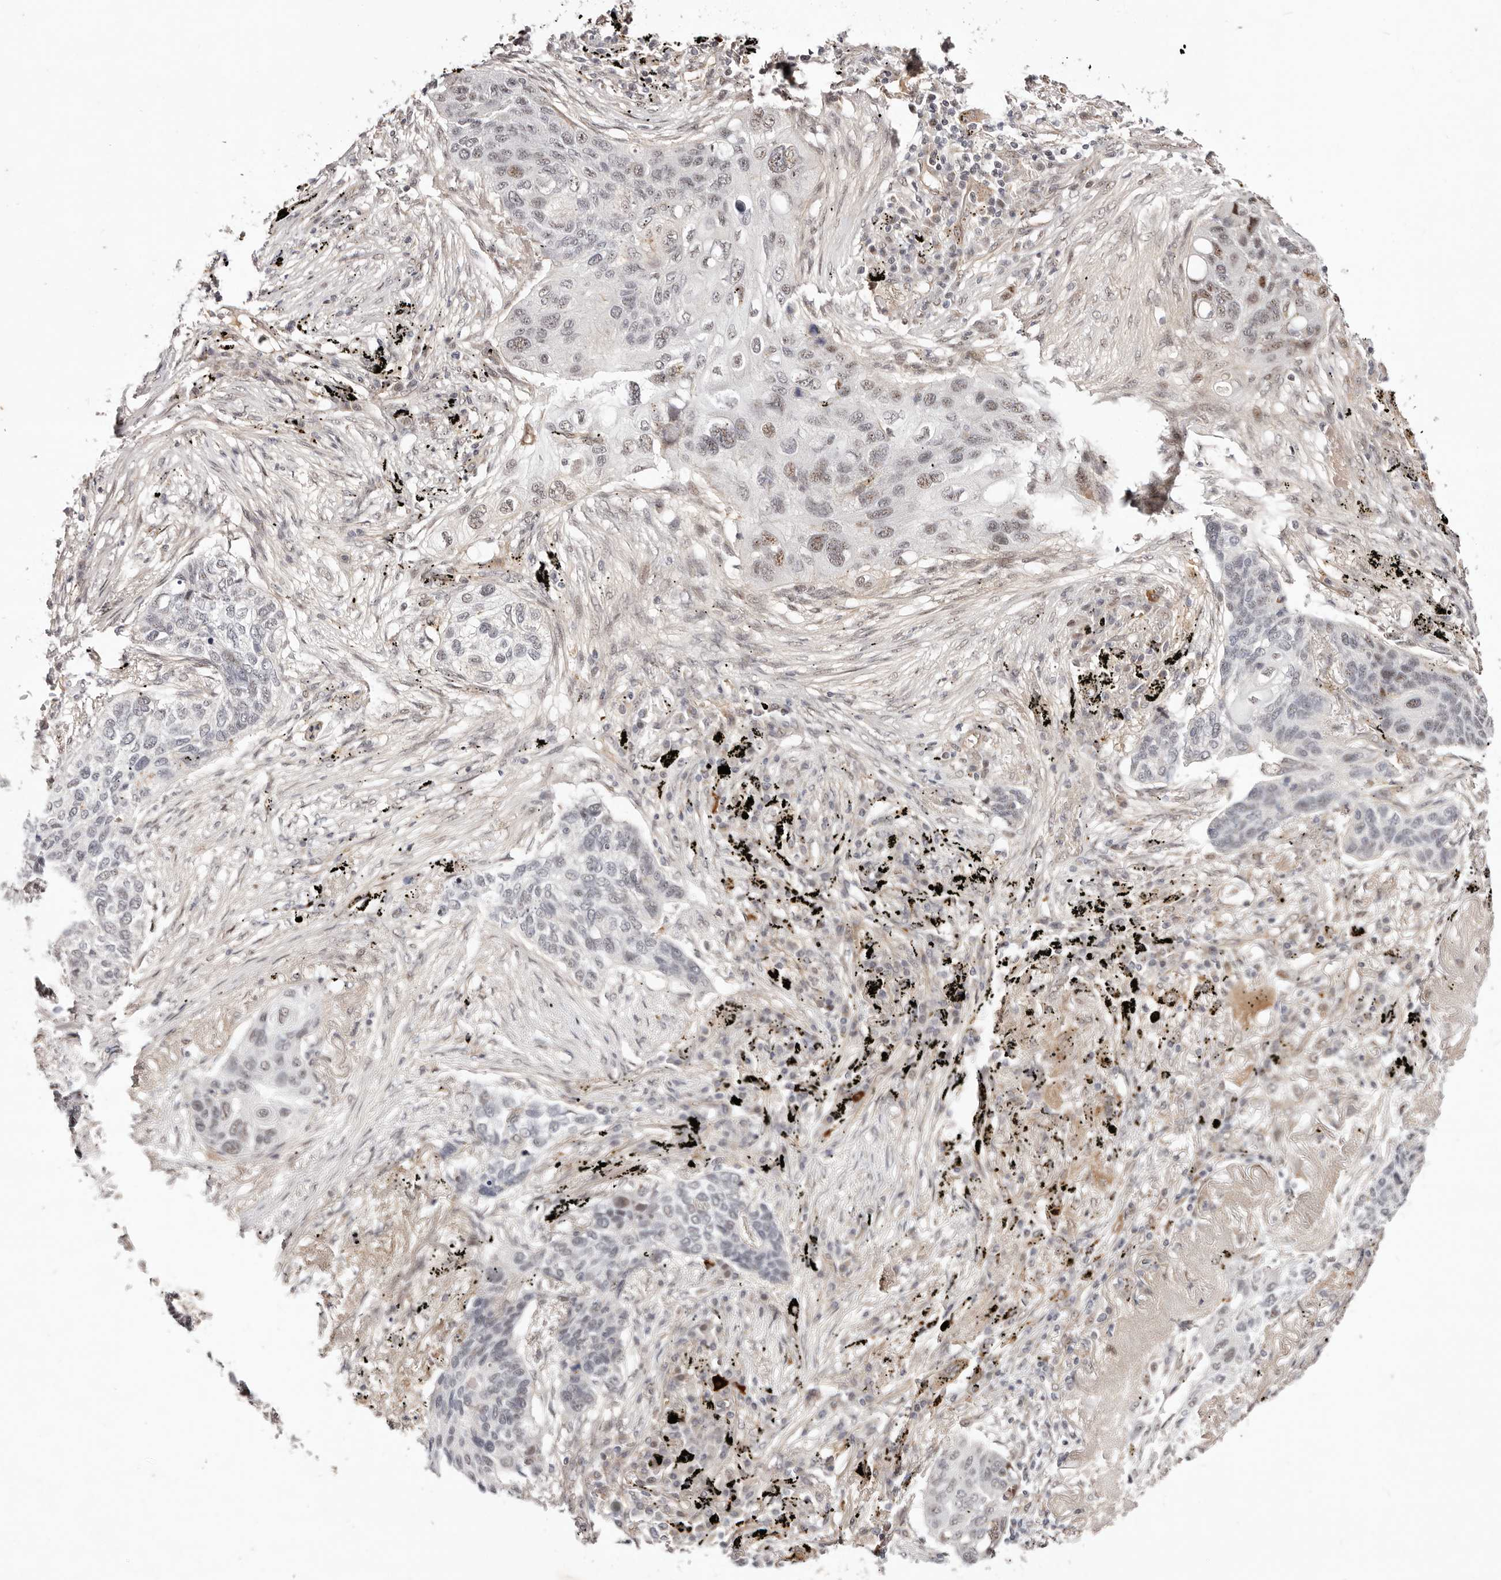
{"staining": {"intensity": "moderate", "quantity": "25%-75%", "location": "cytoplasmic/membranous,nuclear"}, "tissue": "lung cancer", "cell_type": "Tumor cells", "image_type": "cancer", "snomed": [{"axis": "morphology", "description": "Squamous cell carcinoma, NOS"}, {"axis": "topography", "description": "Lung"}], "caption": "Moderate cytoplasmic/membranous and nuclear protein staining is appreciated in about 25%-75% of tumor cells in squamous cell carcinoma (lung). (DAB (3,3'-diaminobenzidine) IHC with brightfield microscopy, high magnification).", "gene": "WRN", "patient": {"sex": "female", "age": 63}}